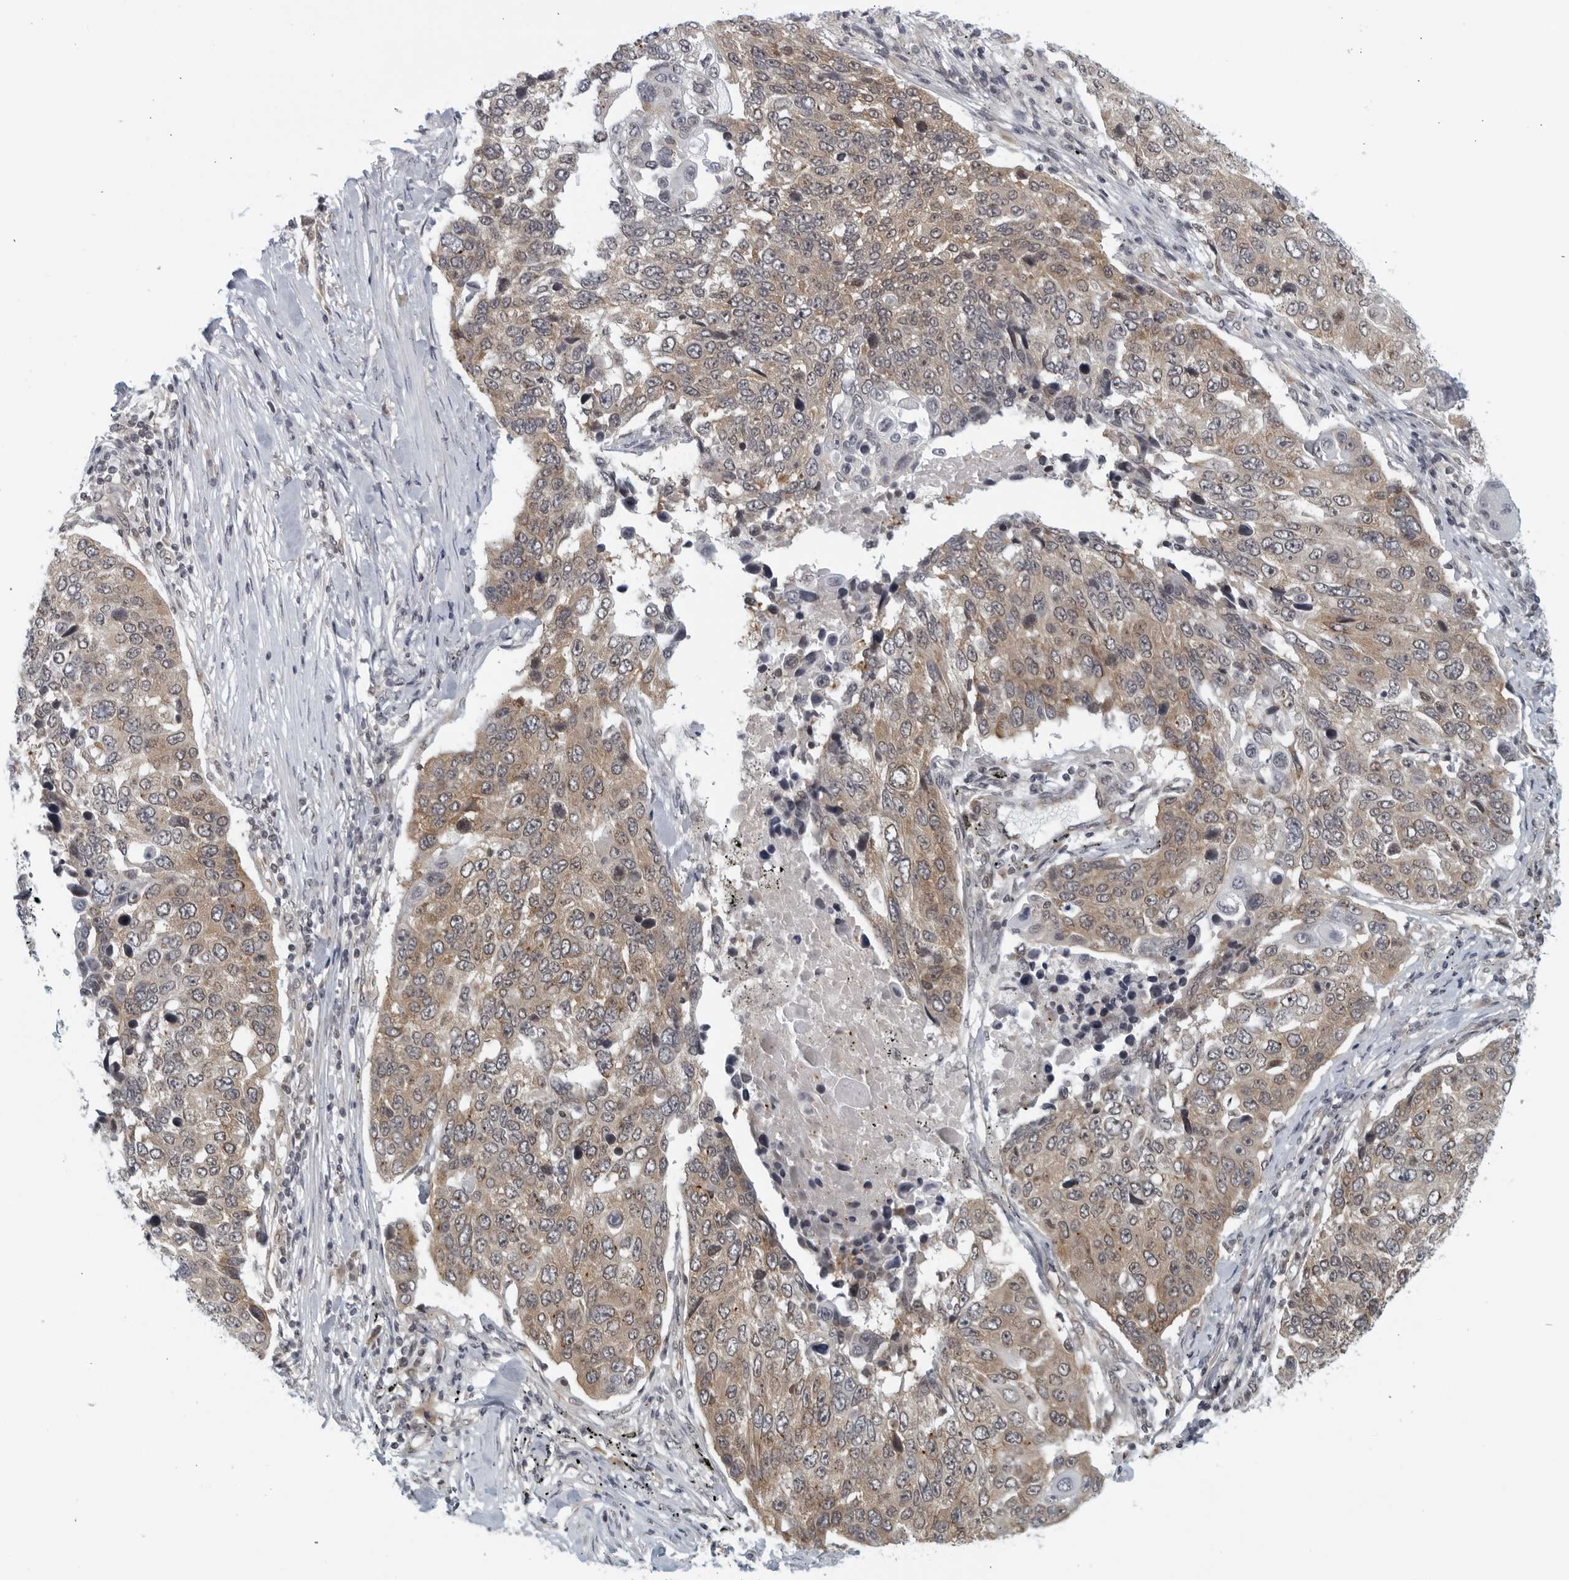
{"staining": {"intensity": "moderate", "quantity": ">75%", "location": "cytoplasmic/membranous"}, "tissue": "lung cancer", "cell_type": "Tumor cells", "image_type": "cancer", "snomed": [{"axis": "morphology", "description": "Squamous cell carcinoma, NOS"}, {"axis": "topography", "description": "Lung"}], "caption": "A brown stain labels moderate cytoplasmic/membranous staining of a protein in lung squamous cell carcinoma tumor cells.", "gene": "RC3H1", "patient": {"sex": "male", "age": 66}}